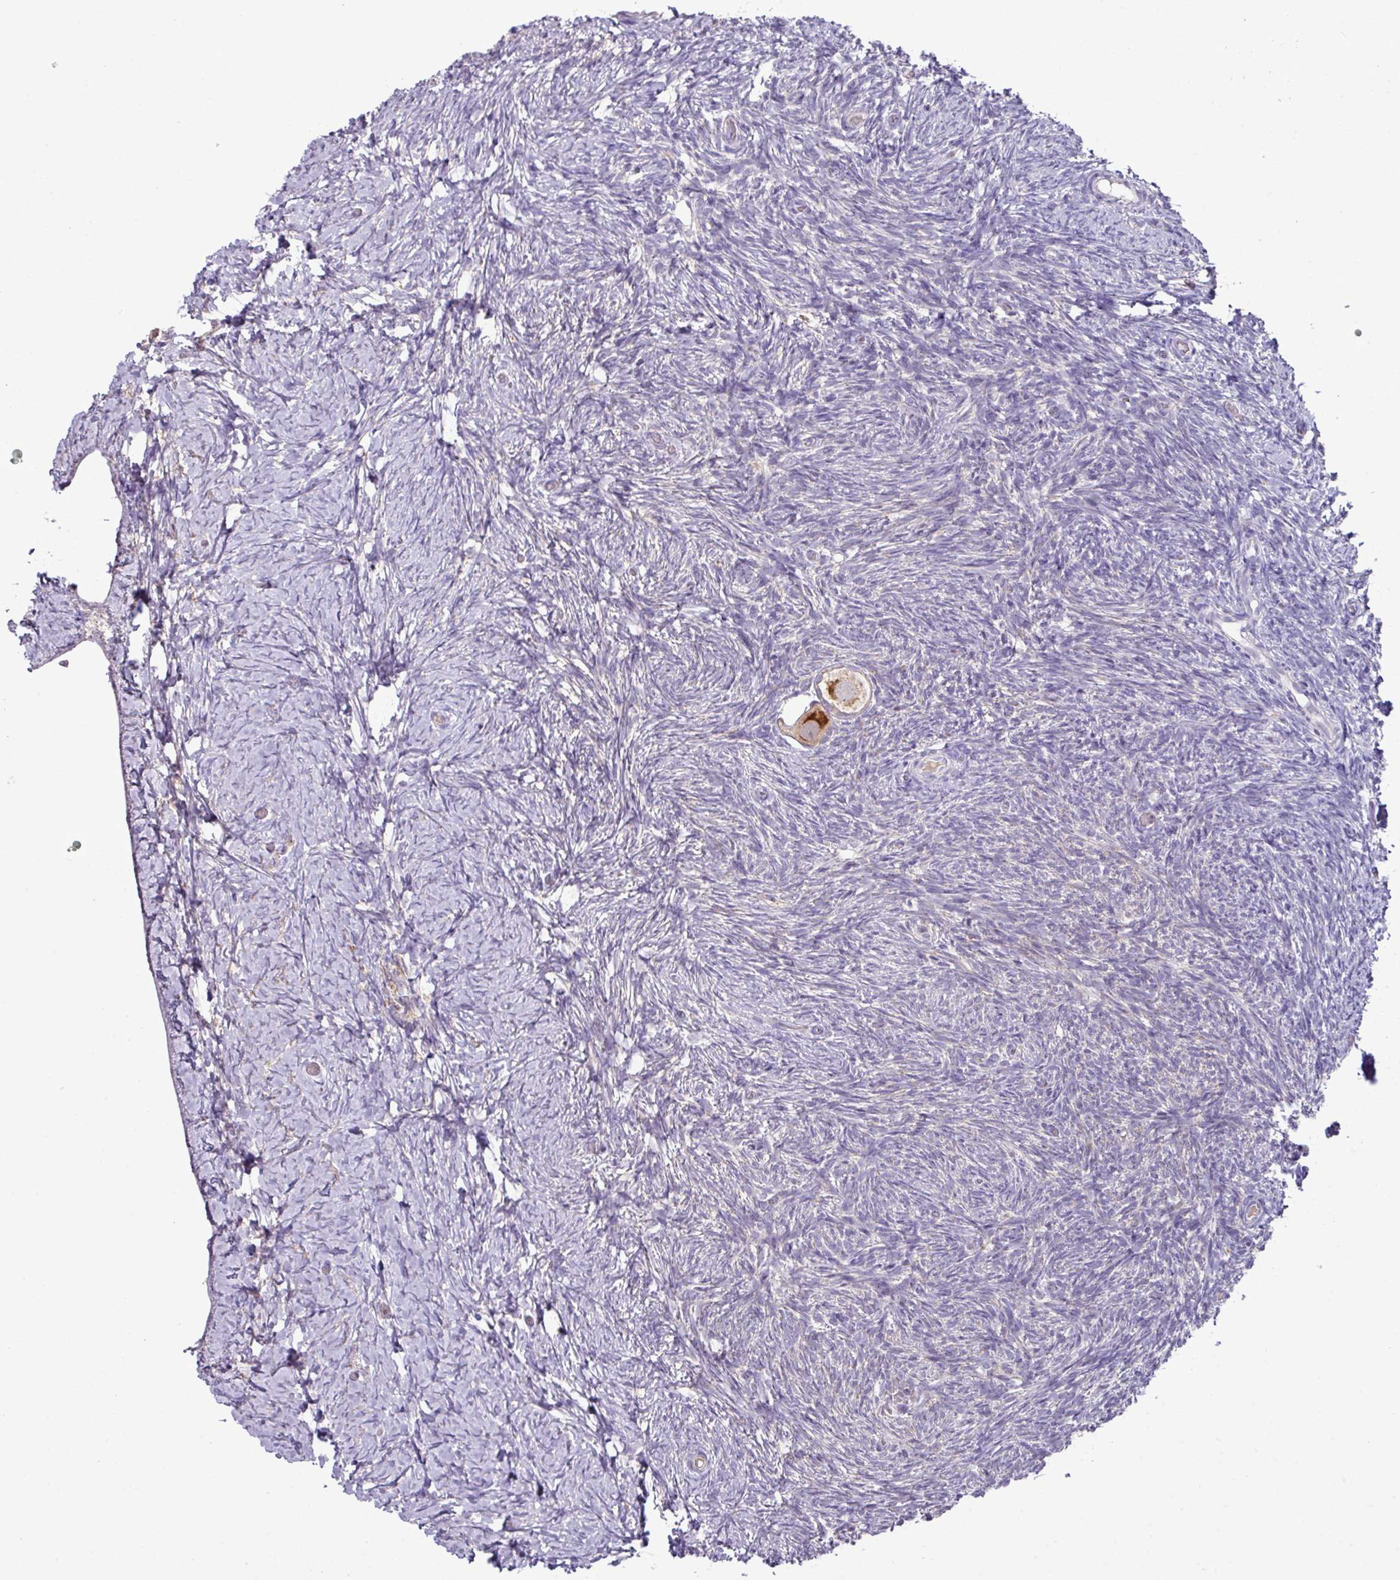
{"staining": {"intensity": "strong", "quantity": "25%-75%", "location": "cytoplasmic/membranous"}, "tissue": "ovary", "cell_type": "Follicle cells", "image_type": "normal", "snomed": [{"axis": "morphology", "description": "Normal tissue, NOS"}, {"axis": "topography", "description": "Ovary"}], "caption": "Brown immunohistochemical staining in unremarkable human ovary exhibits strong cytoplasmic/membranous positivity in about 25%-75% of follicle cells. (Stains: DAB (3,3'-diaminobenzidine) in brown, nuclei in blue, Microscopy: brightfield microscopy at high magnification).", "gene": "TRAPPC1", "patient": {"sex": "female", "age": 39}}